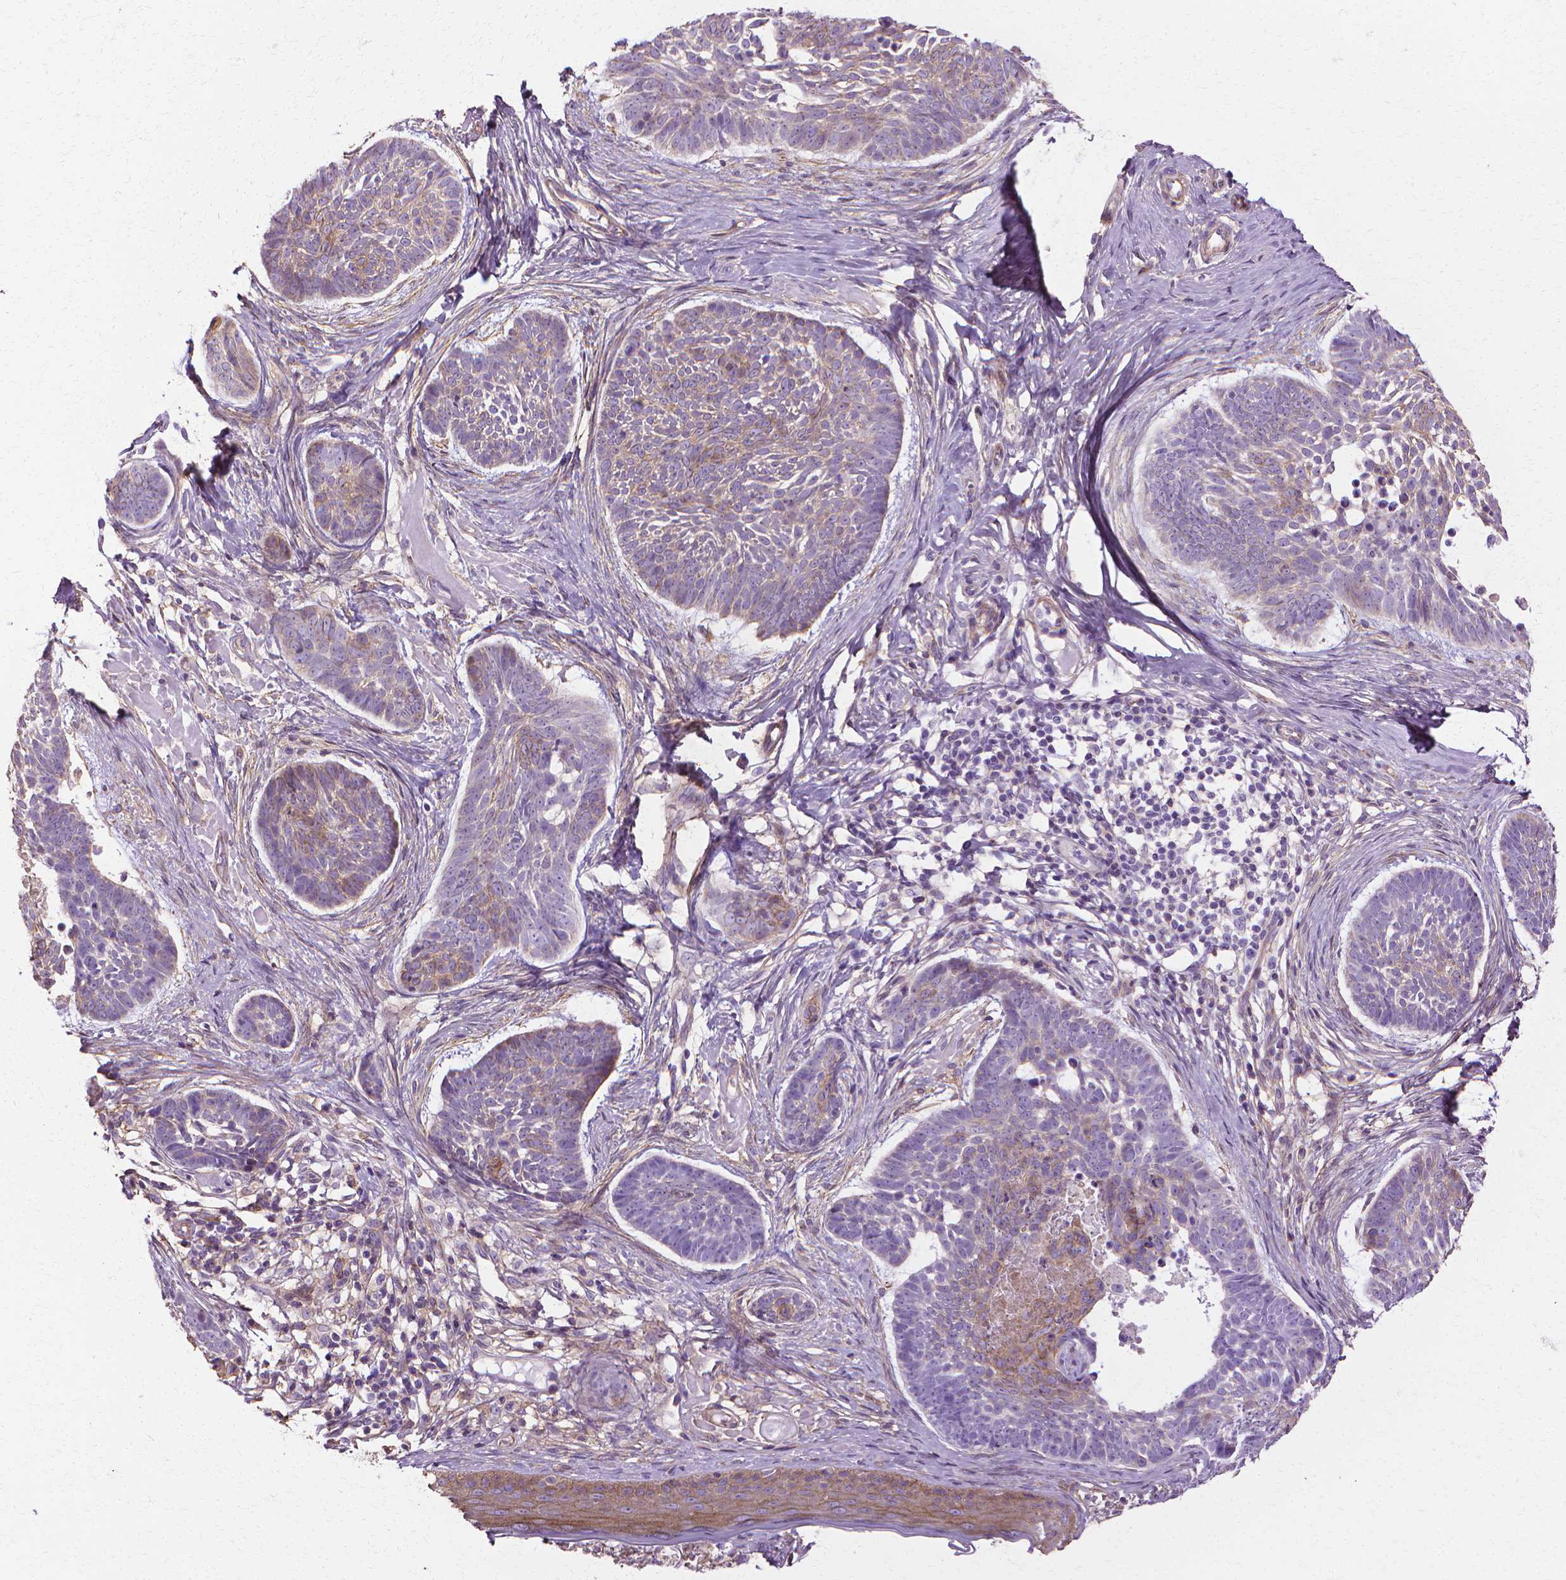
{"staining": {"intensity": "weak", "quantity": "25%-75%", "location": "cytoplasmic/membranous"}, "tissue": "skin cancer", "cell_type": "Tumor cells", "image_type": "cancer", "snomed": [{"axis": "morphology", "description": "Basal cell carcinoma"}, {"axis": "topography", "description": "Skin"}], "caption": "Skin cancer (basal cell carcinoma) was stained to show a protein in brown. There is low levels of weak cytoplasmic/membranous staining in about 25%-75% of tumor cells.", "gene": "CFAP157", "patient": {"sex": "male", "age": 85}}